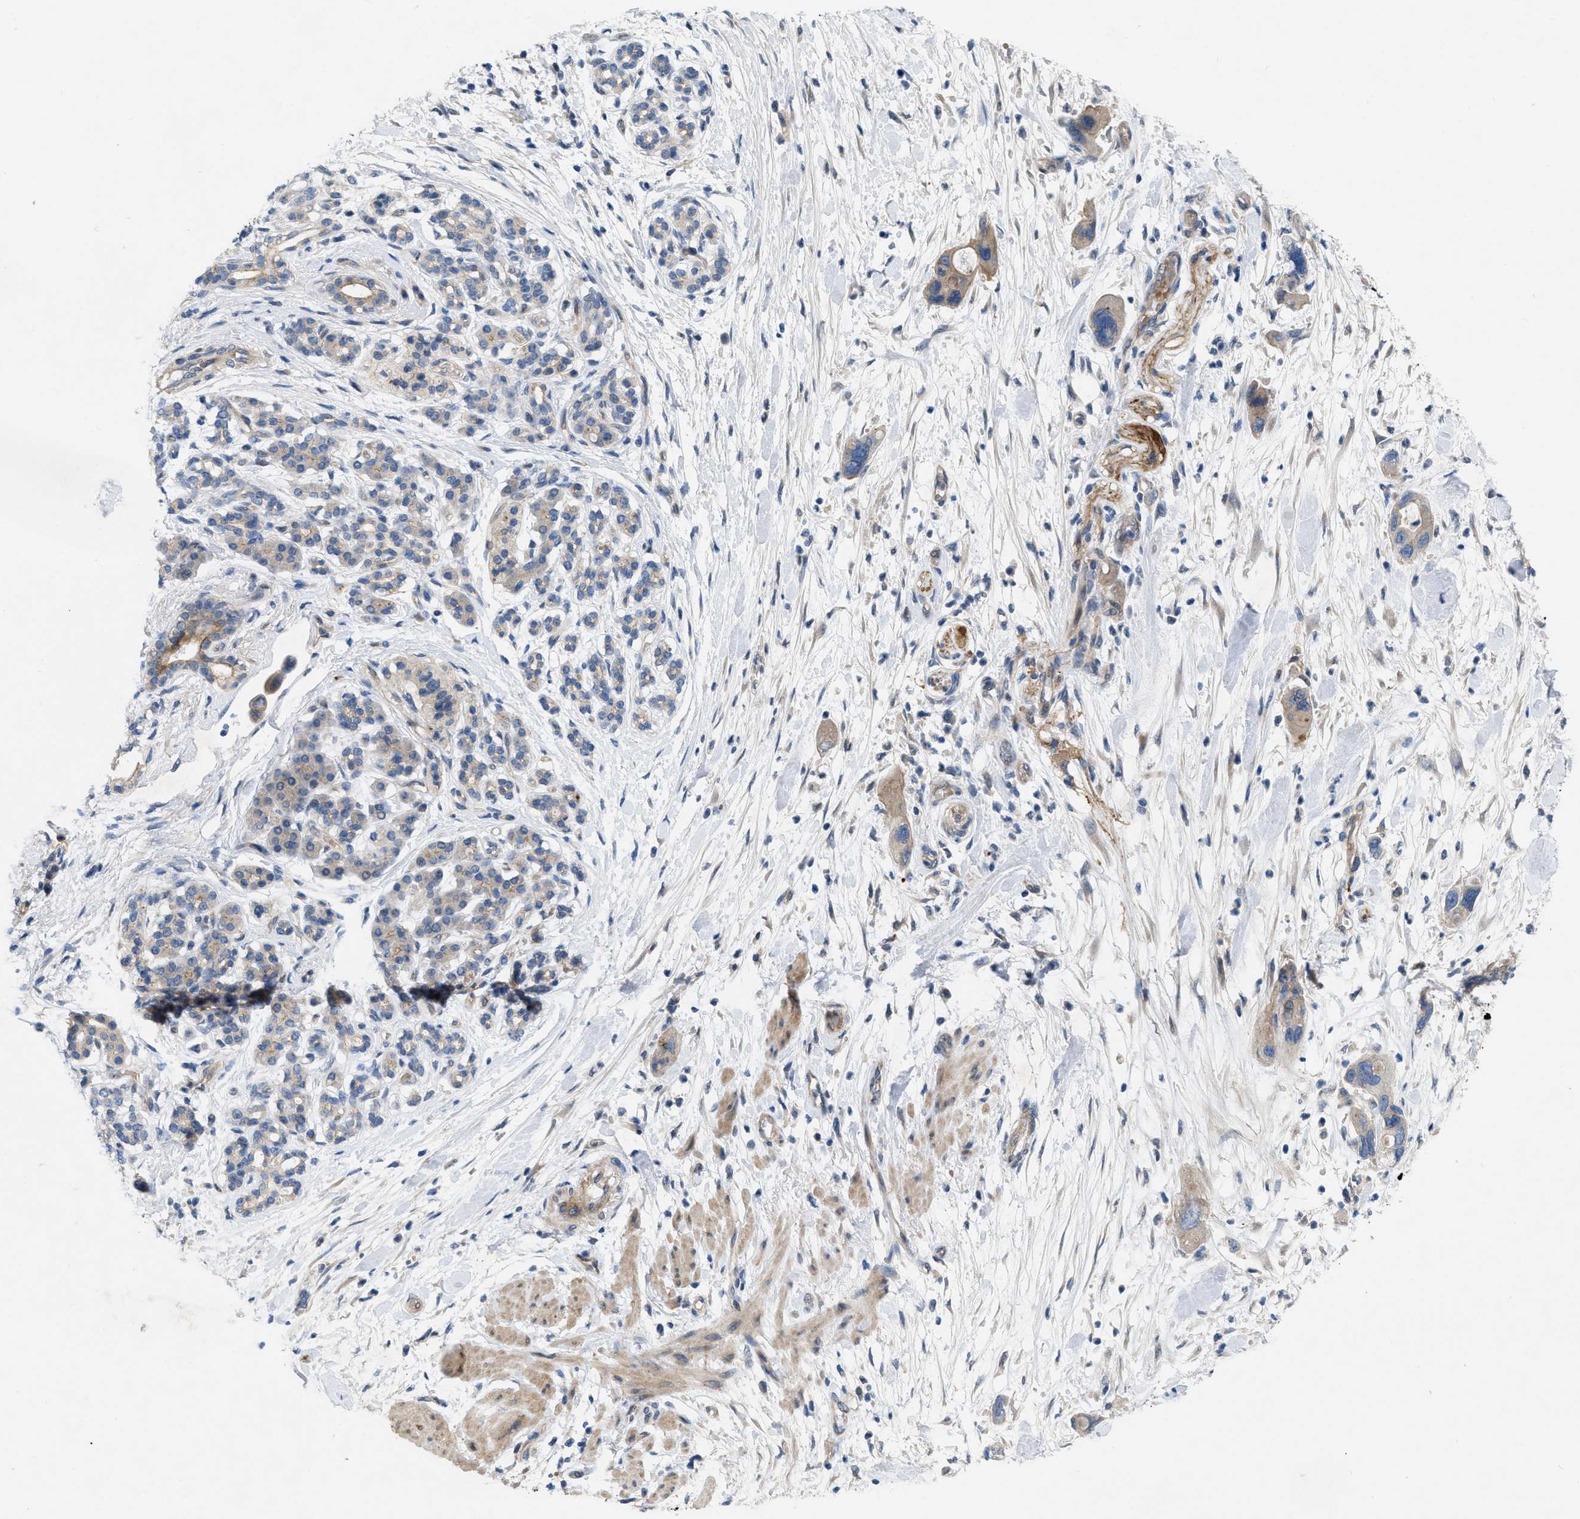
{"staining": {"intensity": "weak", "quantity": ">75%", "location": "cytoplasmic/membranous"}, "tissue": "pancreatic cancer", "cell_type": "Tumor cells", "image_type": "cancer", "snomed": [{"axis": "morphology", "description": "Normal tissue, NOS"}, {"axis": "morphology", "description": "Adenocarcinoma, NOS"}, {"axis": "topography", "description": "Pancreas"}], "caption": "Adenocarcinoma (pancreatic) stained for a protein (brown) displays weak cytoplasmic/membranous positive staining in about >75% of tumor cells.", "gene": "NDEL1", "patient": {"sex": "female", "age": 71}}